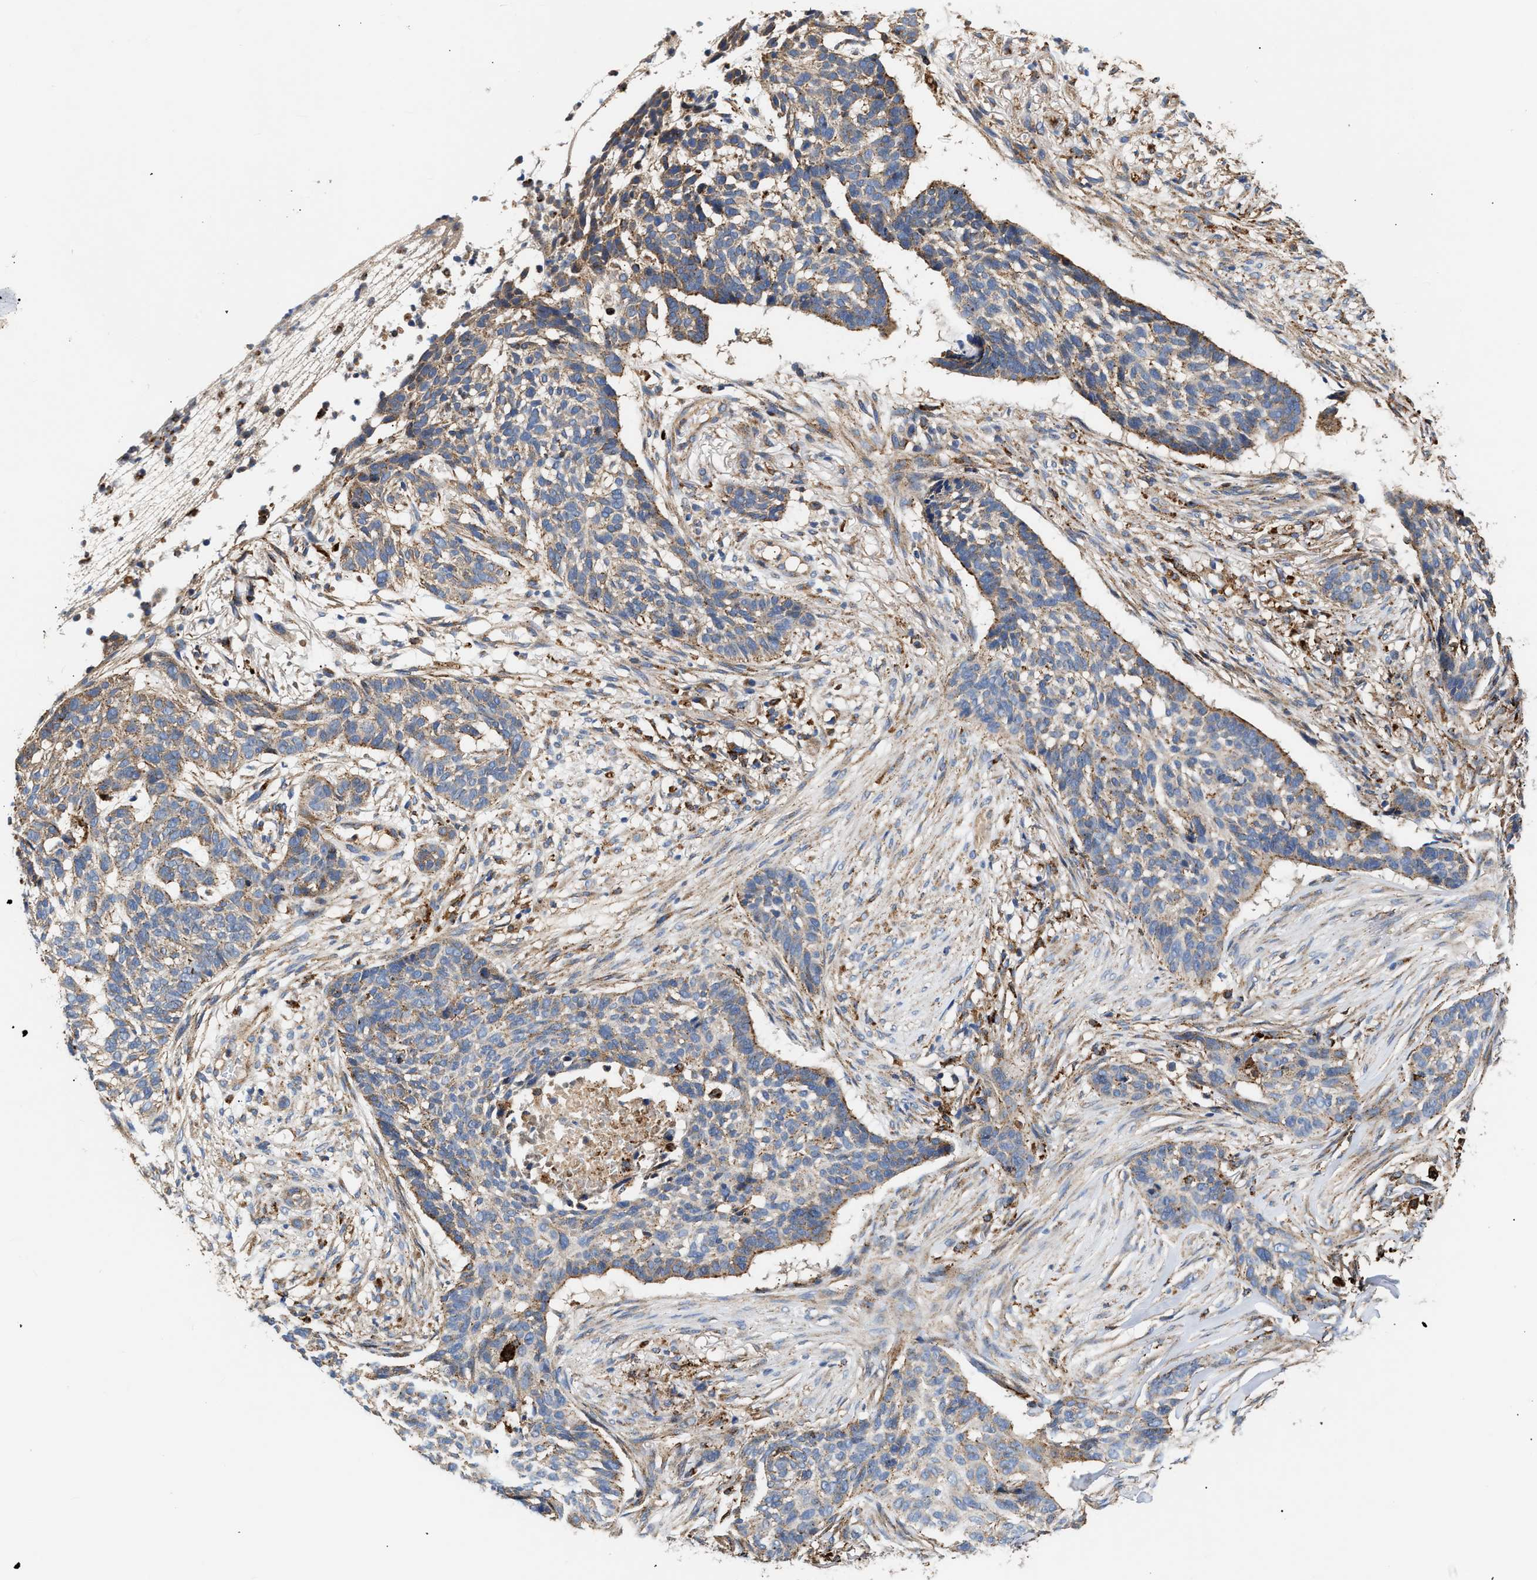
{"staining": {"intensity": "weak", "quantity": "25%-75%", "location": "cytoplasmic/membranous"}, "tissue": "skin cancer", "cell_type": "Tumor cells", "image_type": "cancer", "snomed": [{"axis": "morphology", "description": "Basal cell carcinoma"}, {"axis": "topography", "description": "Skin"}], "caption": "Skin basal cell carcinoma stained with a brown dye shows weak cytoplasmic/membranous positive expression in about 25%-75% of tumor cells.", "gene": "CCDC146", "patient": {"sex": "male", "age": 85}}